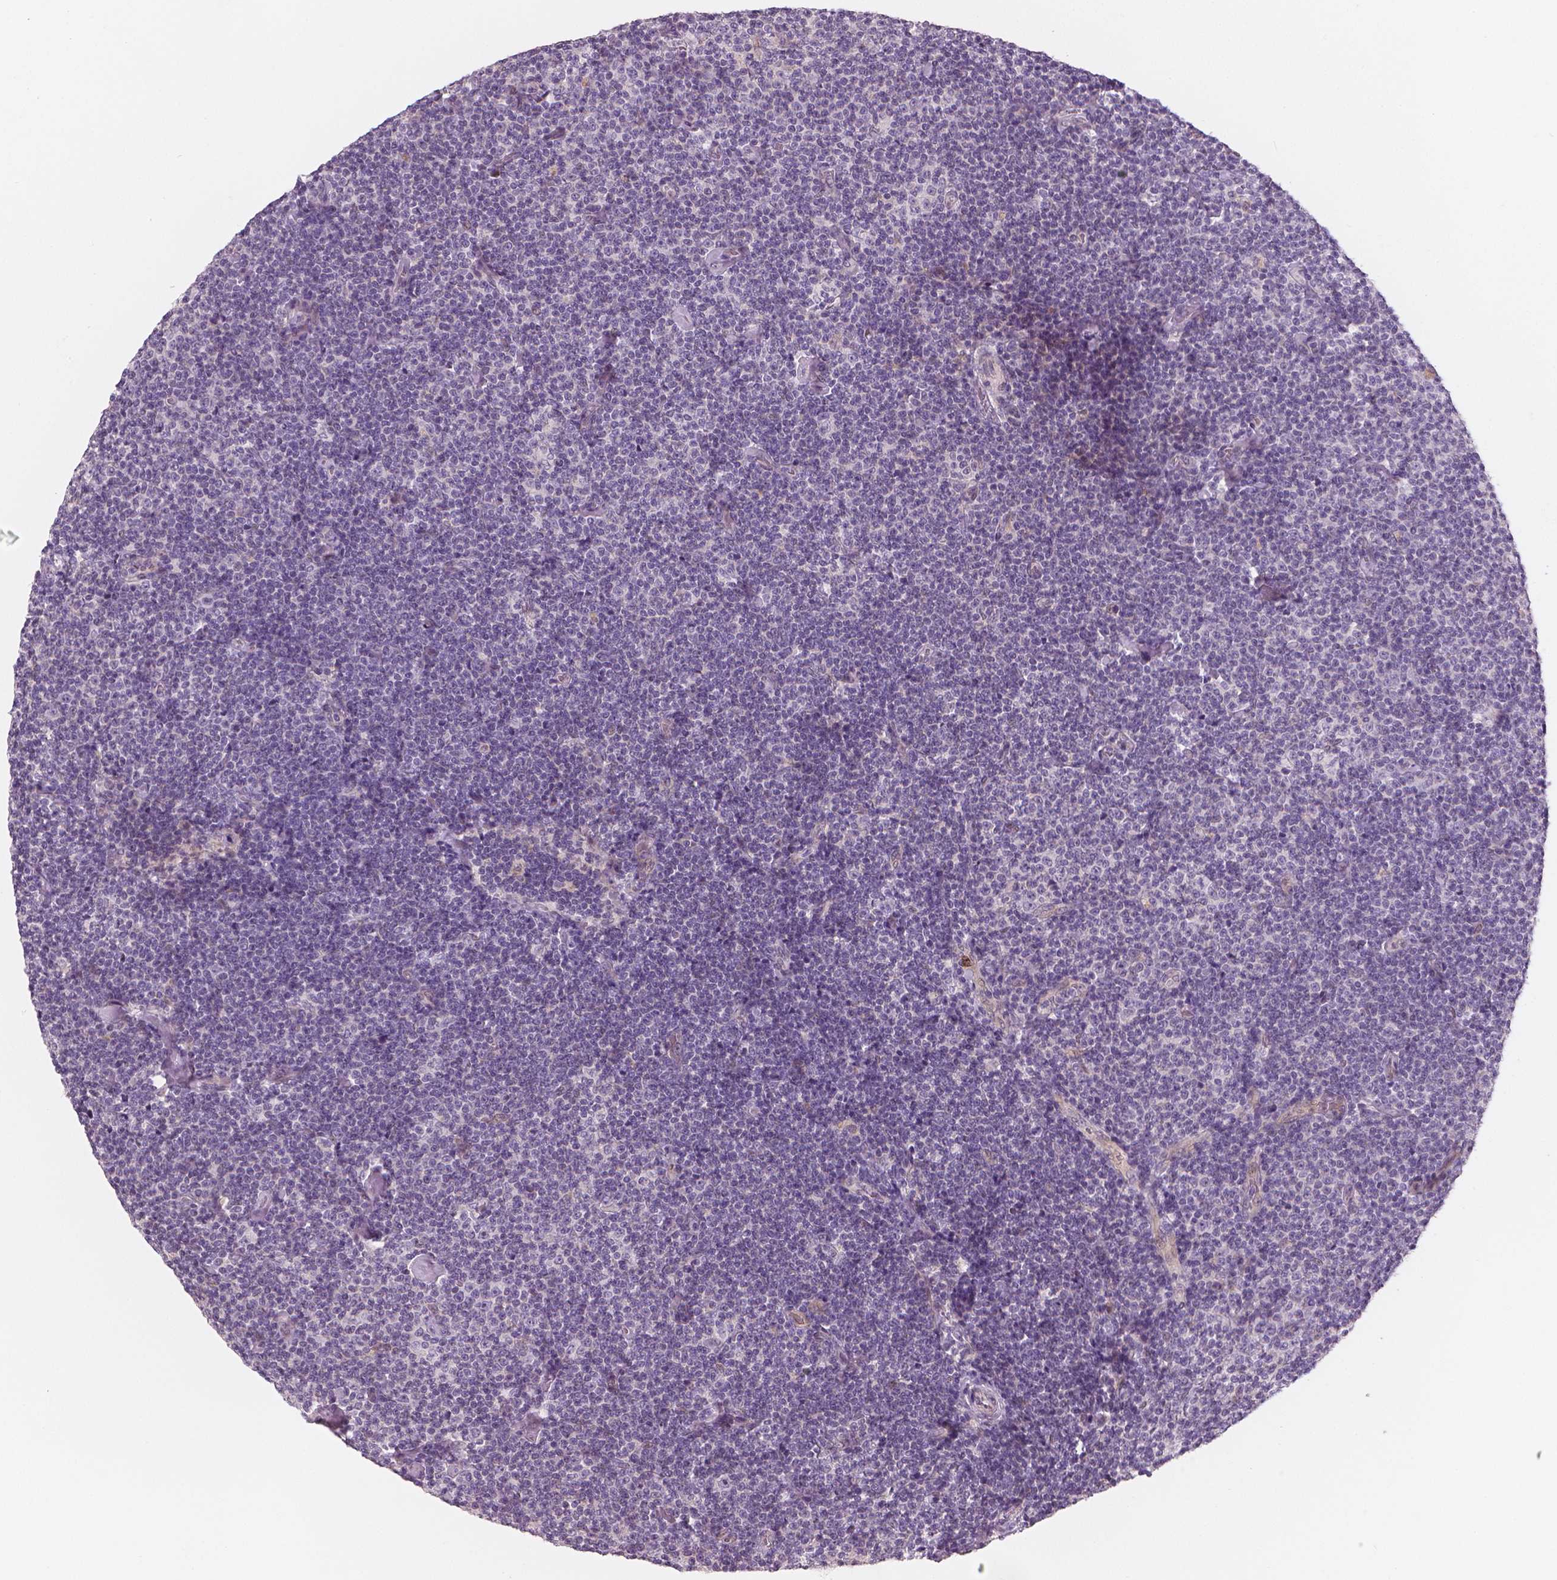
{"staining": {"intensity": "negative", "quantity": "none", "location": "none"}, "tissue": "lymphoma", "cell_type": "Tumor cells", "image_type": "cancer", "snomed": [{"axis": "morphology", "description": "Malignant lymphoma, non-Hodgkin's type, Low grade"}, {"axis": "topography", "description": "Lymph node"}], "caption": "Micrograph shows no significant protein positivity in tumor cells of lymphoma.", "gene": "RNASE7", "patient": {"sex": "male", "age": 81}}